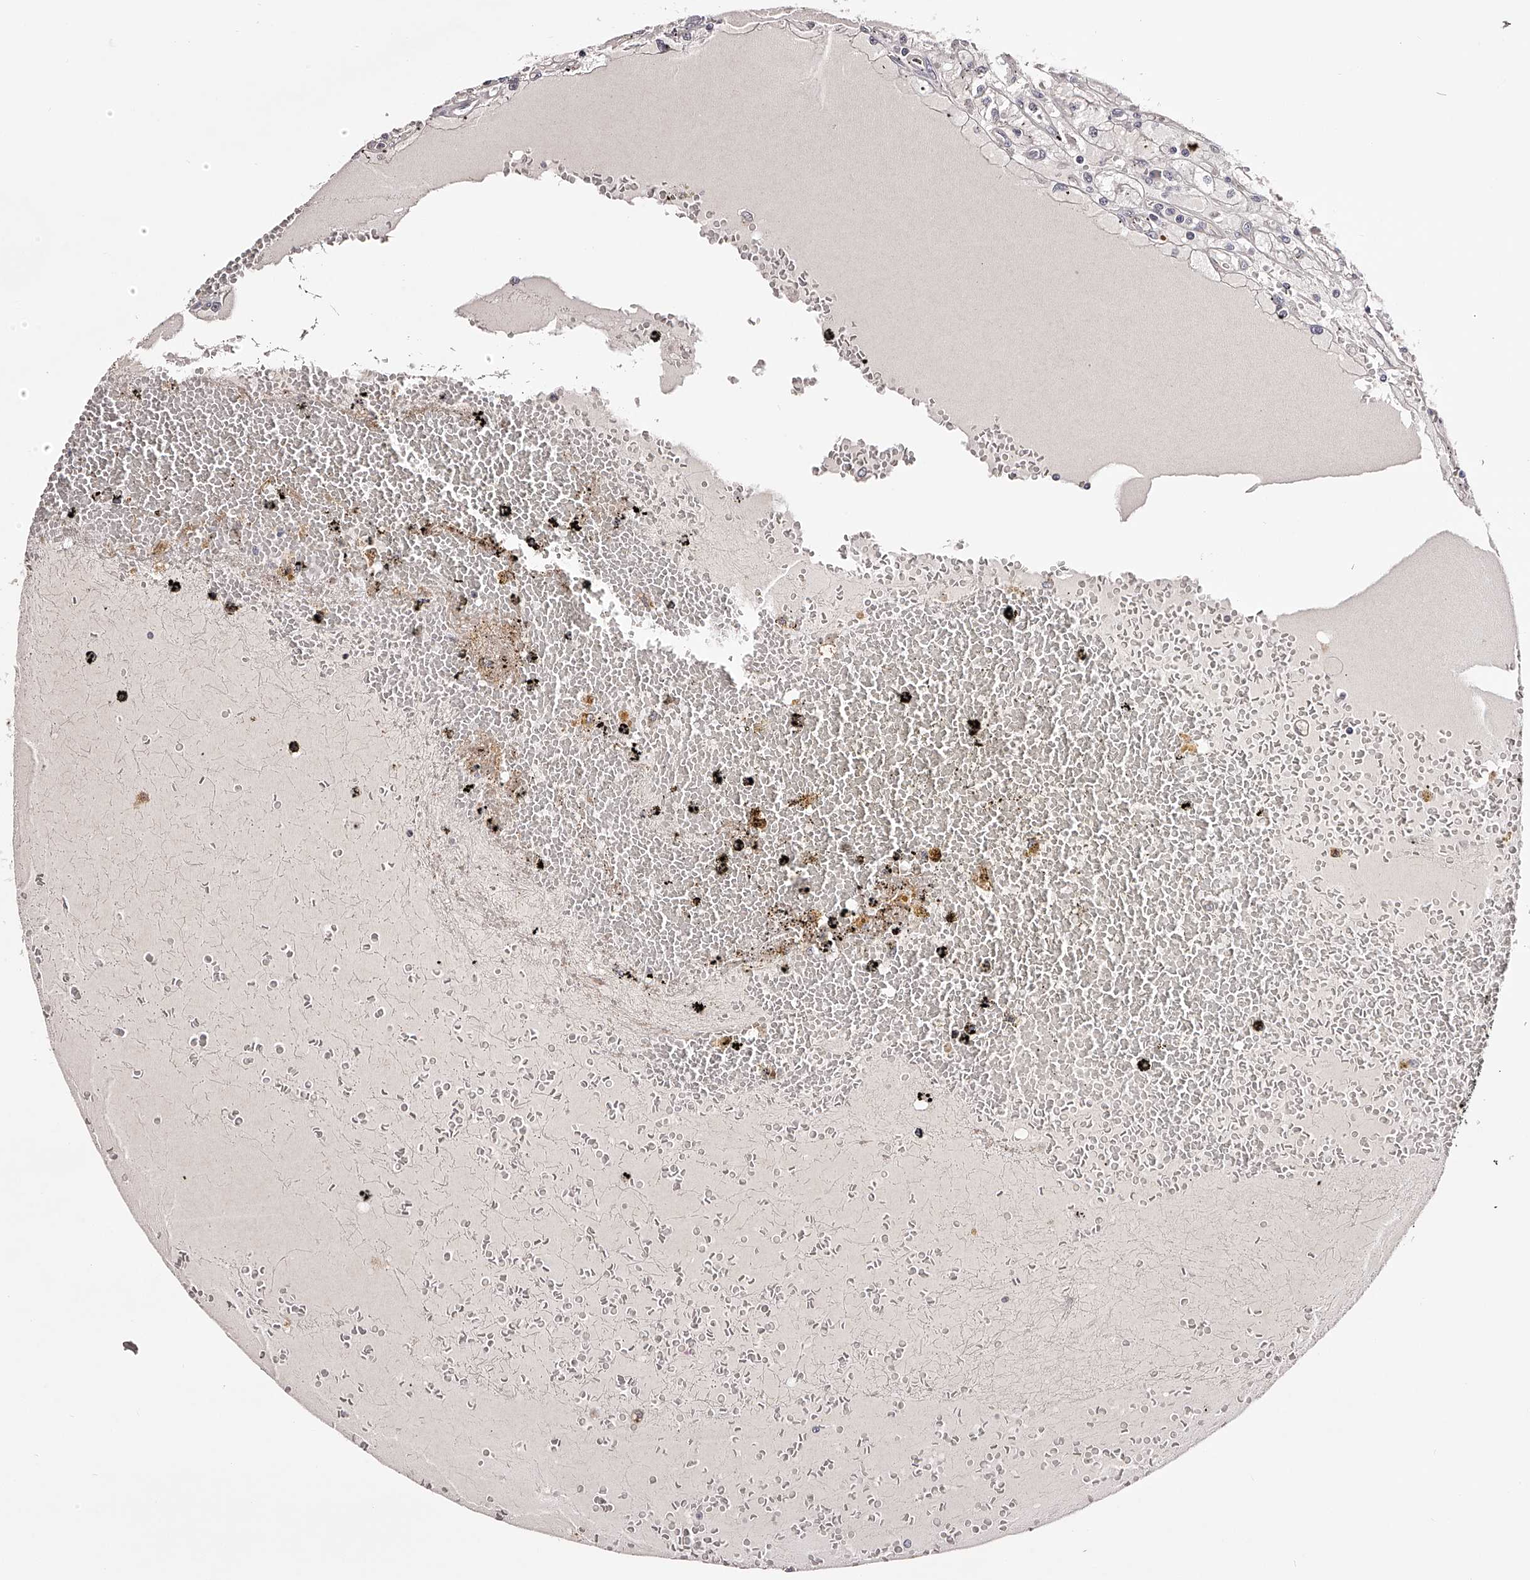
{"staining": {"intensity": "negative", "quantity": "none", "location": "none"}, "tissue": "renal cancer", "cell_type": "Tumor cells", "image_type": "cancer", "snomed": [{"axis": "morphology", "description": "Adenocarcinoma, NOS"}, {"axis": "topography", "description": "Kidney"}], "caption": "Tumor cells show no significant expression in adenocarcinoma (renal).", "gene": "ODF2L", "patient": {"sex": "male", "age": 56}}